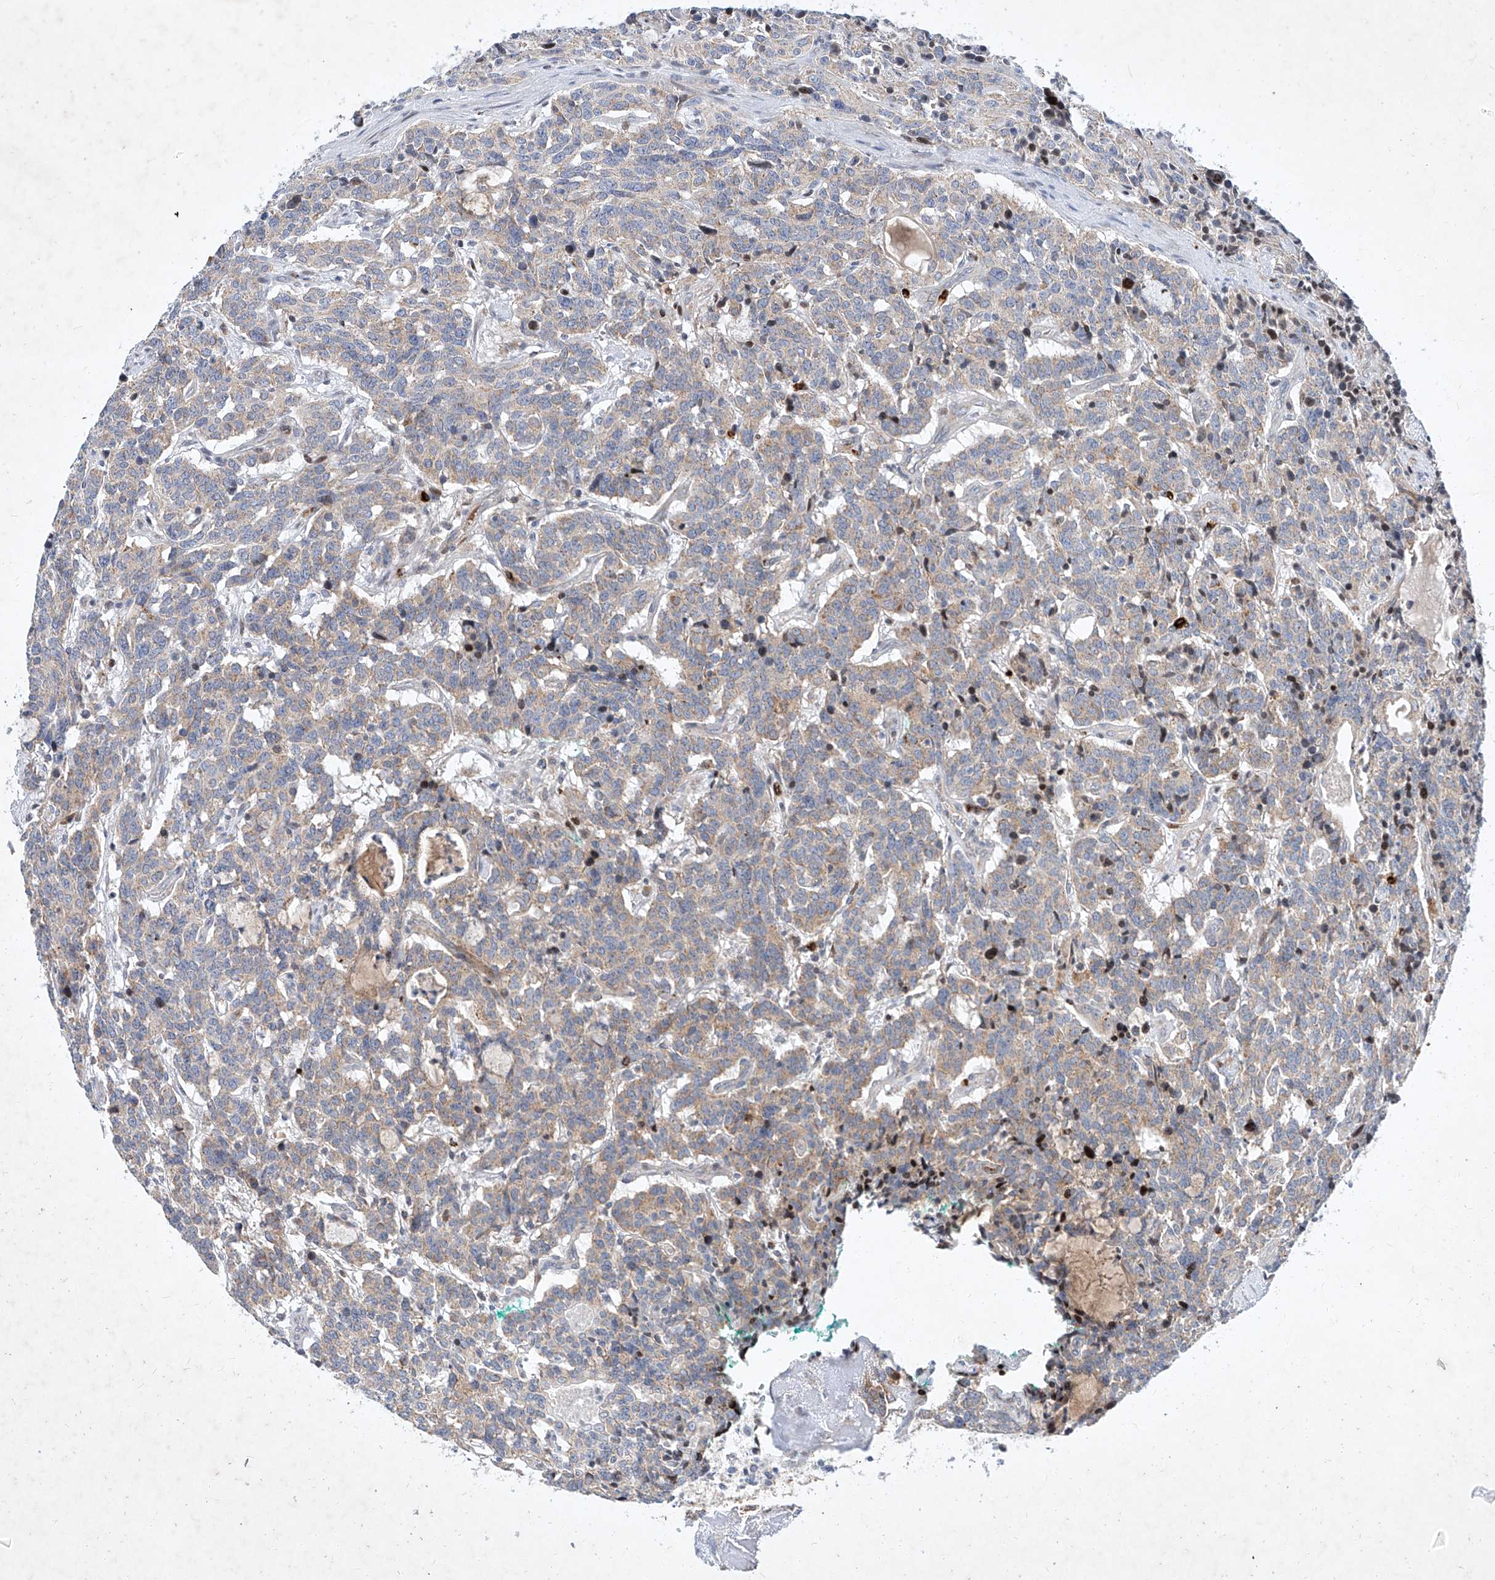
{"staining": {"intensity": "weak", "quantity": "25%-75%", "location": "cytoplasmic/membranous"}, "tissue": "carcinoid", "cell_type": "Tumor cells", "image_type": "cancer", "snomed": [{"axis": "morphology", "description": "Carcinoid, malignant, NOS"}, {"axis": "topography", "description": "Lung"}], "caption": "IHC of human malignant carcinoid shows low levels of weak cytoplasmic/membranous positivity in about 25%-75% of tumor cells. Using DAB (brown) and hematoxylin (blue) stains, captured at high magnification using brightfield microscopy.", "gene": "OSGEPL1", "patient": {"sex": "female", "age": 46}}